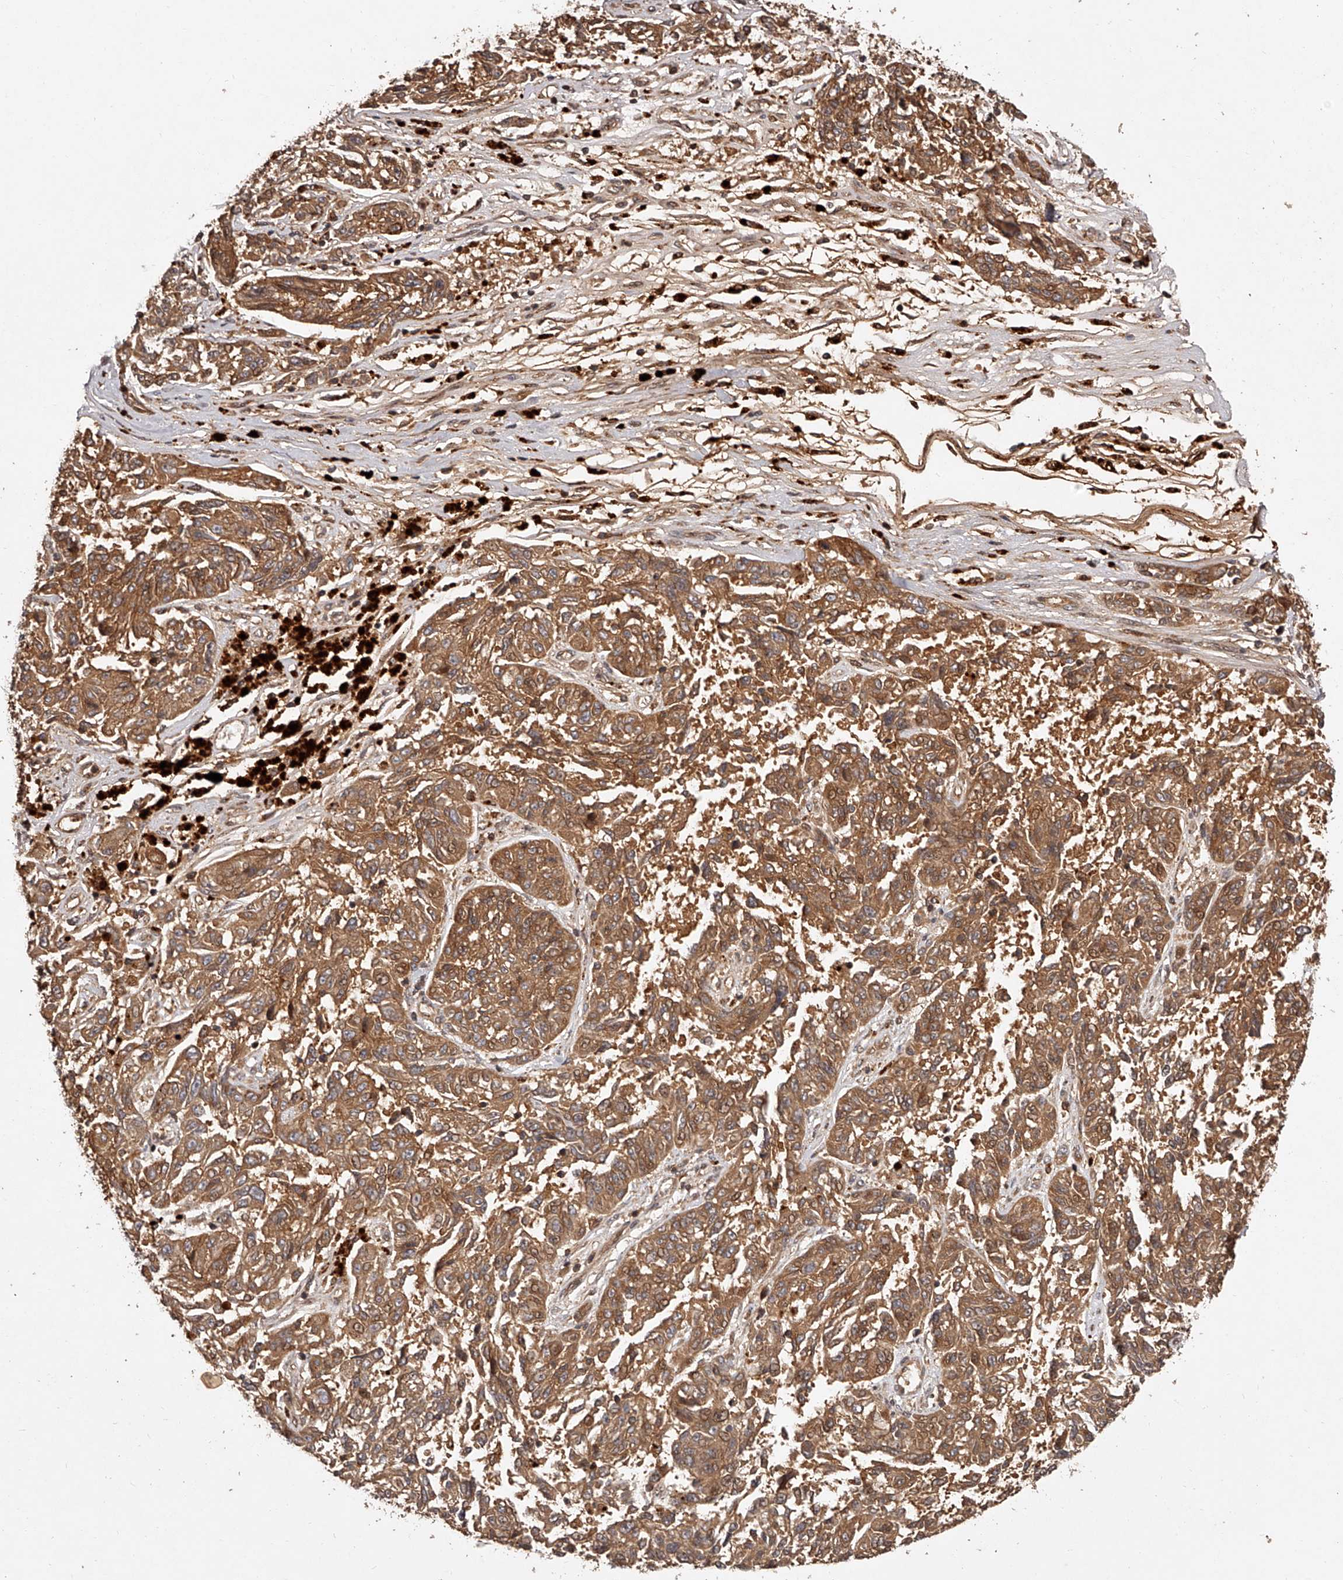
{"staining": {"intensity": "moderate", "quantity": ">75%", "location": "cytoplasmic/membranous"}, "tissue": "melanoma", "cell_type": "Tumor cells", "image_type": "cancer", "snomed": [{"axis": "morphology", "description": "Malignant melanoma, NOS"}, {"axis": "topography", "description": "Skin"}], "caption": "Brown immunohistochemical staining in melanoma shows moderate cytoplasmic/membranous staining in about >75% of tumor cells.", "gene": "CRYZL1", "patient": {"sex": "male", "age": 53}}